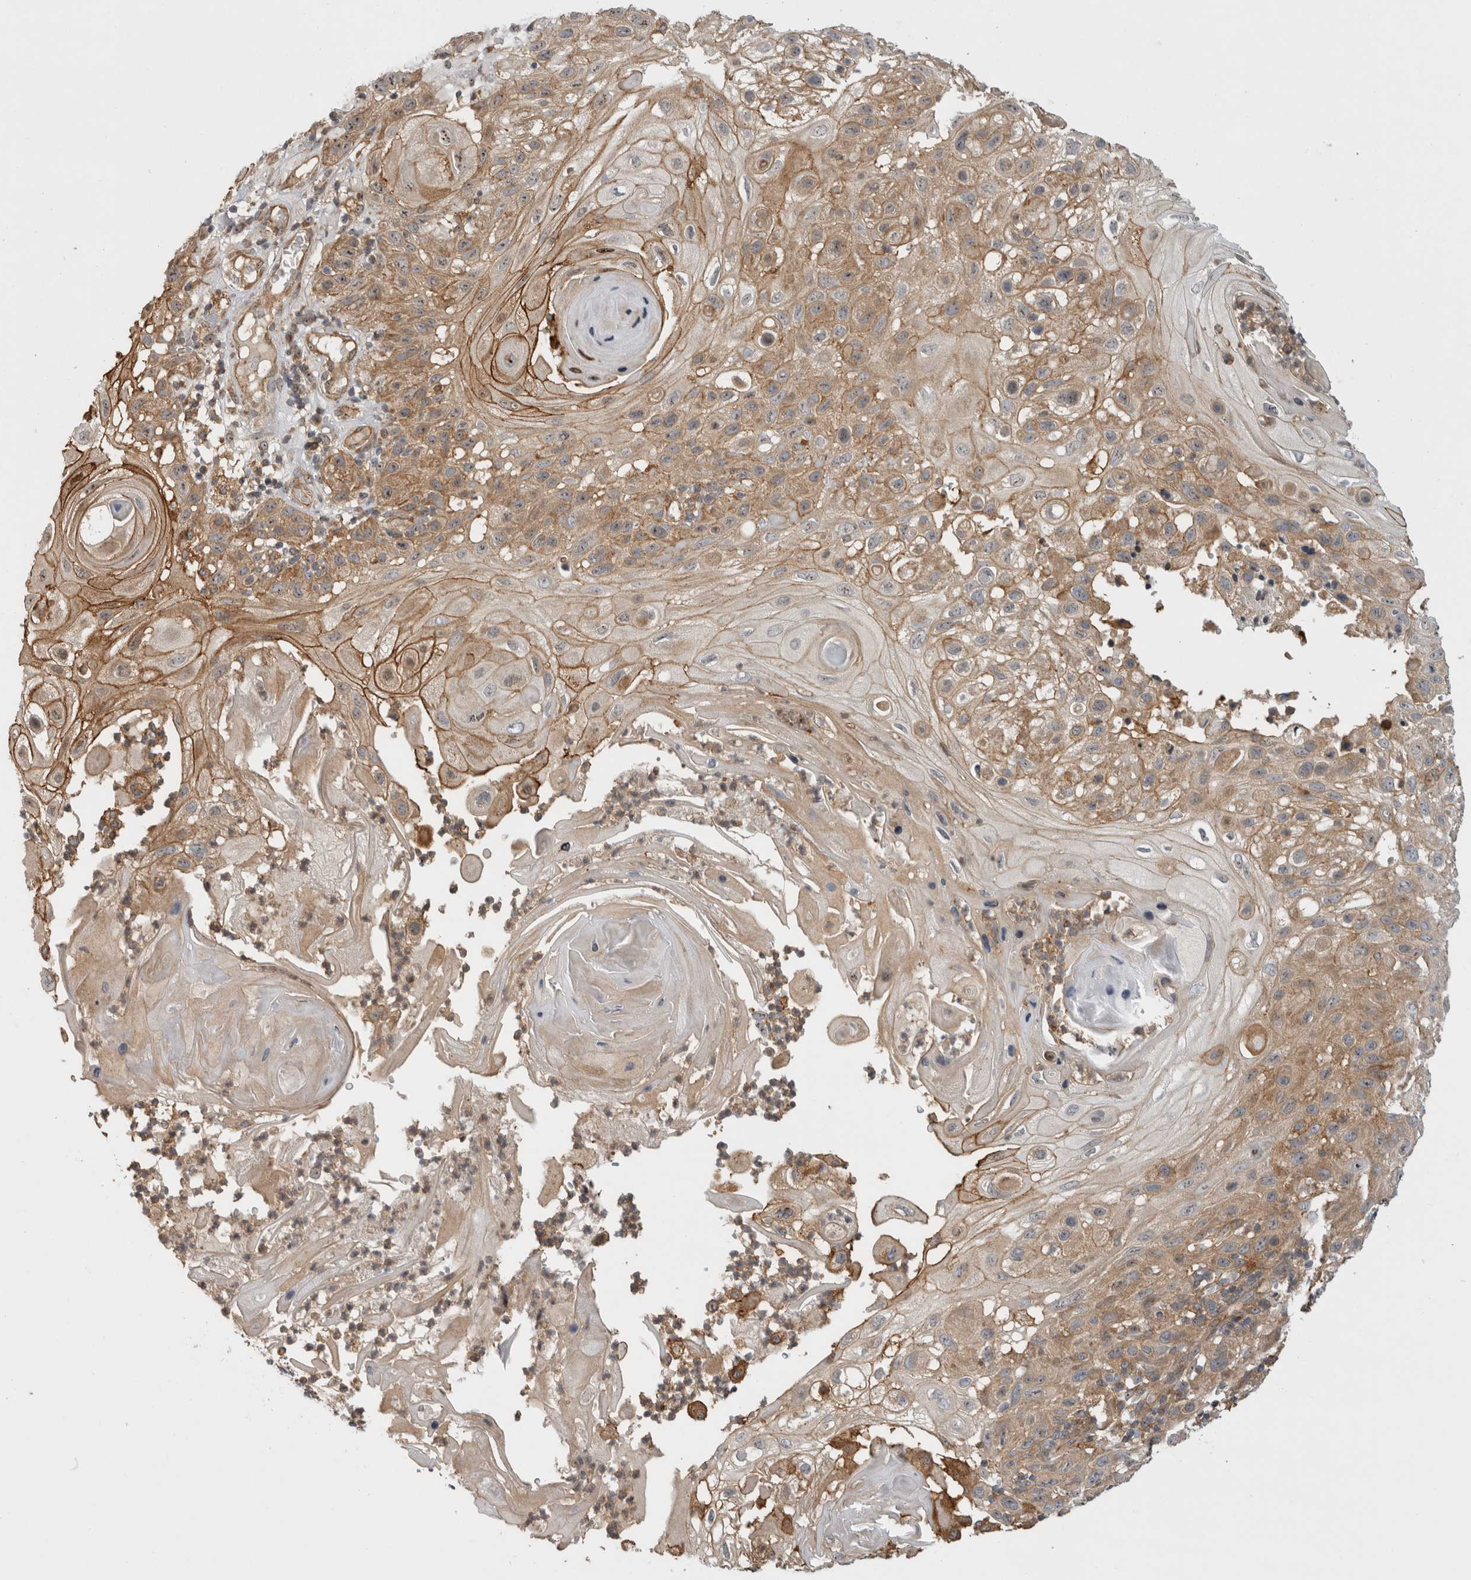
{"staining": {"intensity": "moderate", "quantity": ">75%", "location": "cytoplasmic/membranous"}, "tissue": "skin cancer", "cell_type": "Tumor cells", "image_type": "cancer", "snomed": [{"axis": "morphology", "description": "Normal tissue, NOS"}, {"axis": "morphology", "description": "Squamous cell carcinoma, NOS"}, {"axis": "topography", "description": "Skin"}], "caption": "Moderate cytoplasmic/membranous staining for a protein is present in approximately >75% of tumor cells of skin squamous cell carcinoma using immunohistochemistry (IHC).", "gene": "WASF2", "patient": {"sex": "female", "age": 96}}